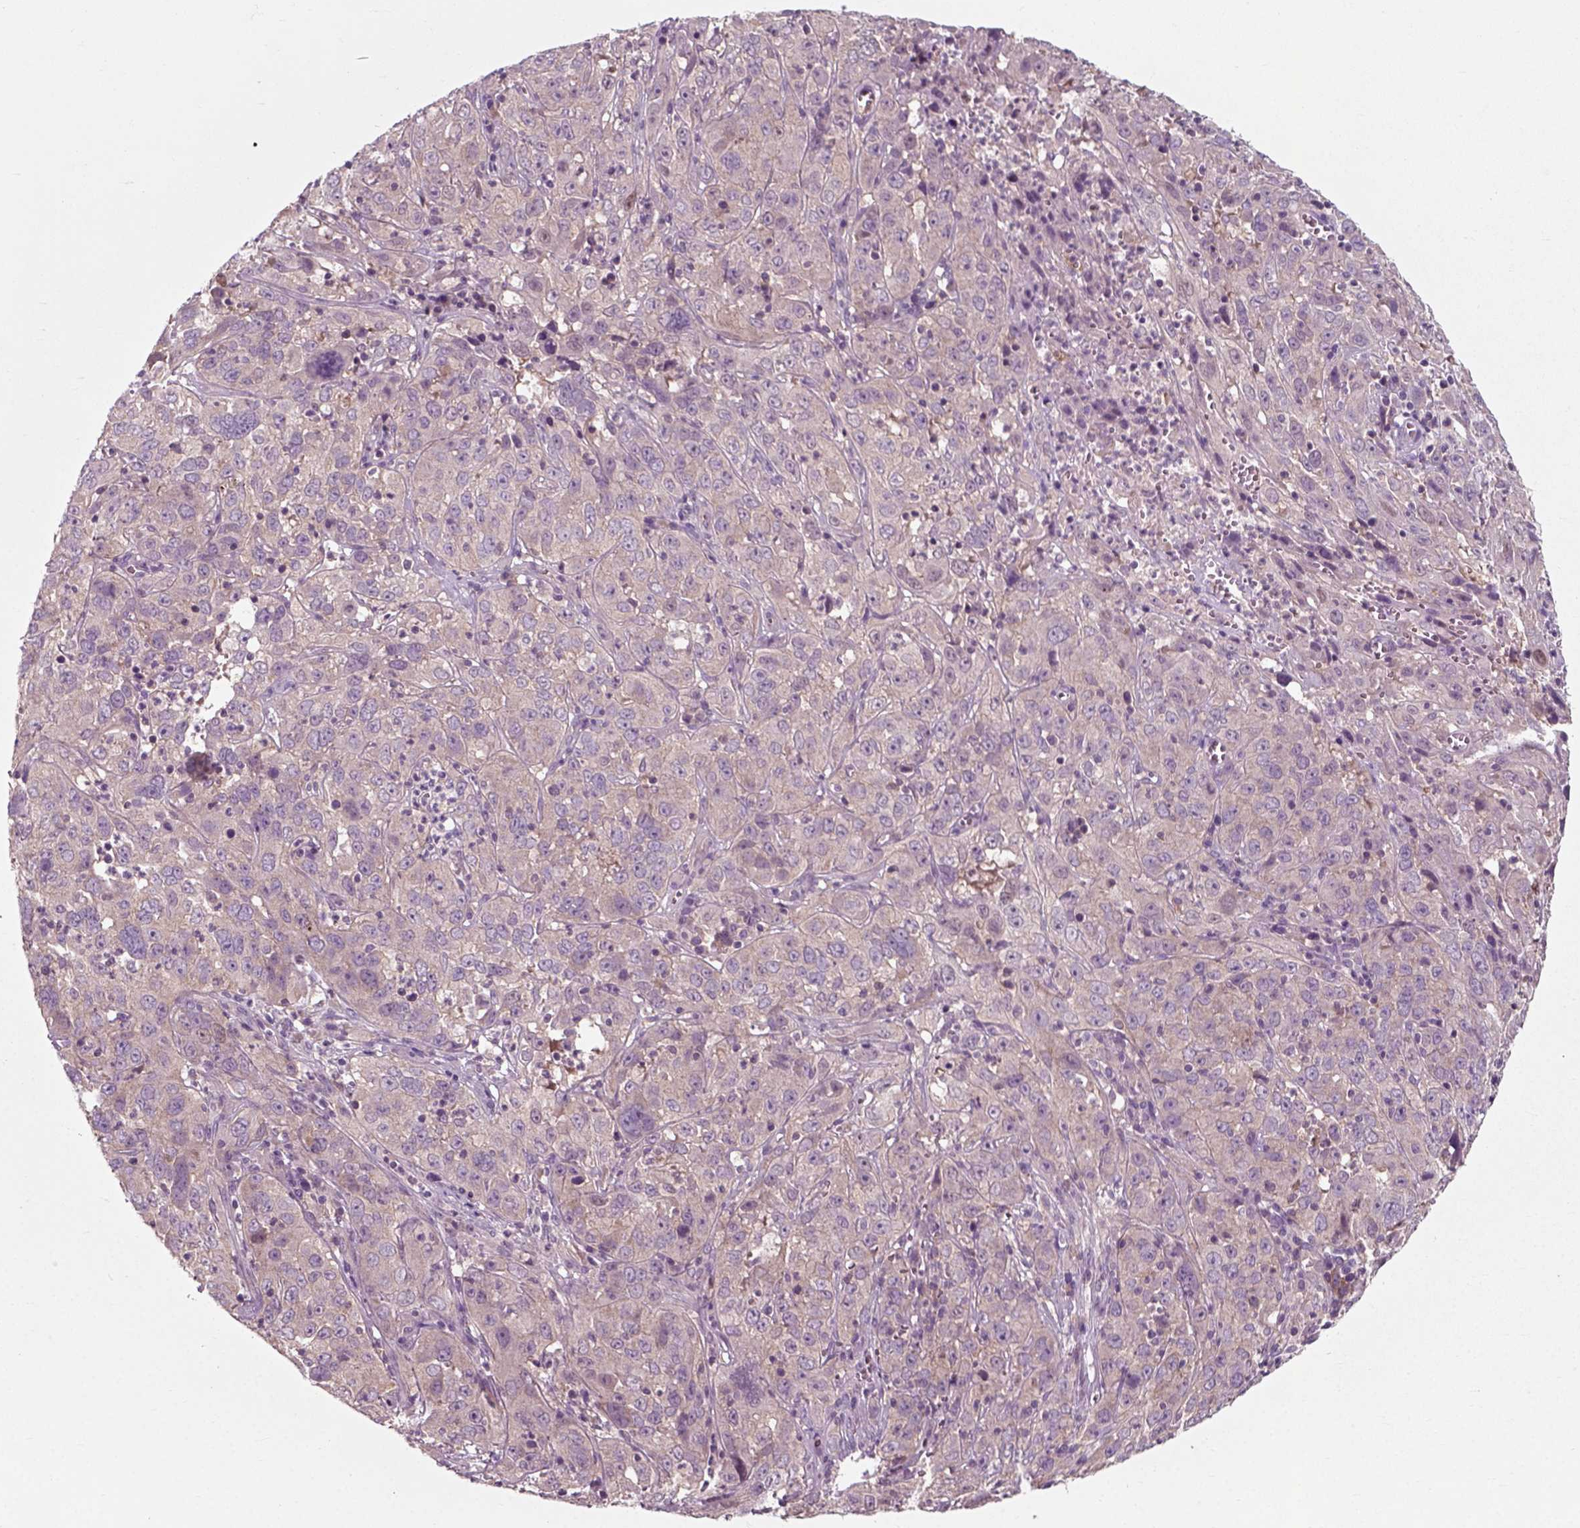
{"staining": {"intensity": "weak", "quantity": "<25%", "location": "cytoplasmic/membranous"}, "tissue": "cervical cancer", "cell_type": "Tumor cells", "image_type": "cancer", "snomed": [{"axis": "morphology", "description": "Squamous cell carcinoma, NOS"}, {"axis": "topography", "description": "Cervix"}], "caption": "DAB (3,3'-diaminobenzidine) immunohistochemical staining of human squamous cell carcinoma (cervical) shows no significant positivity in tumor cells.", "gene": "RND2", "patient": {"sex": "female", "age": 32}}